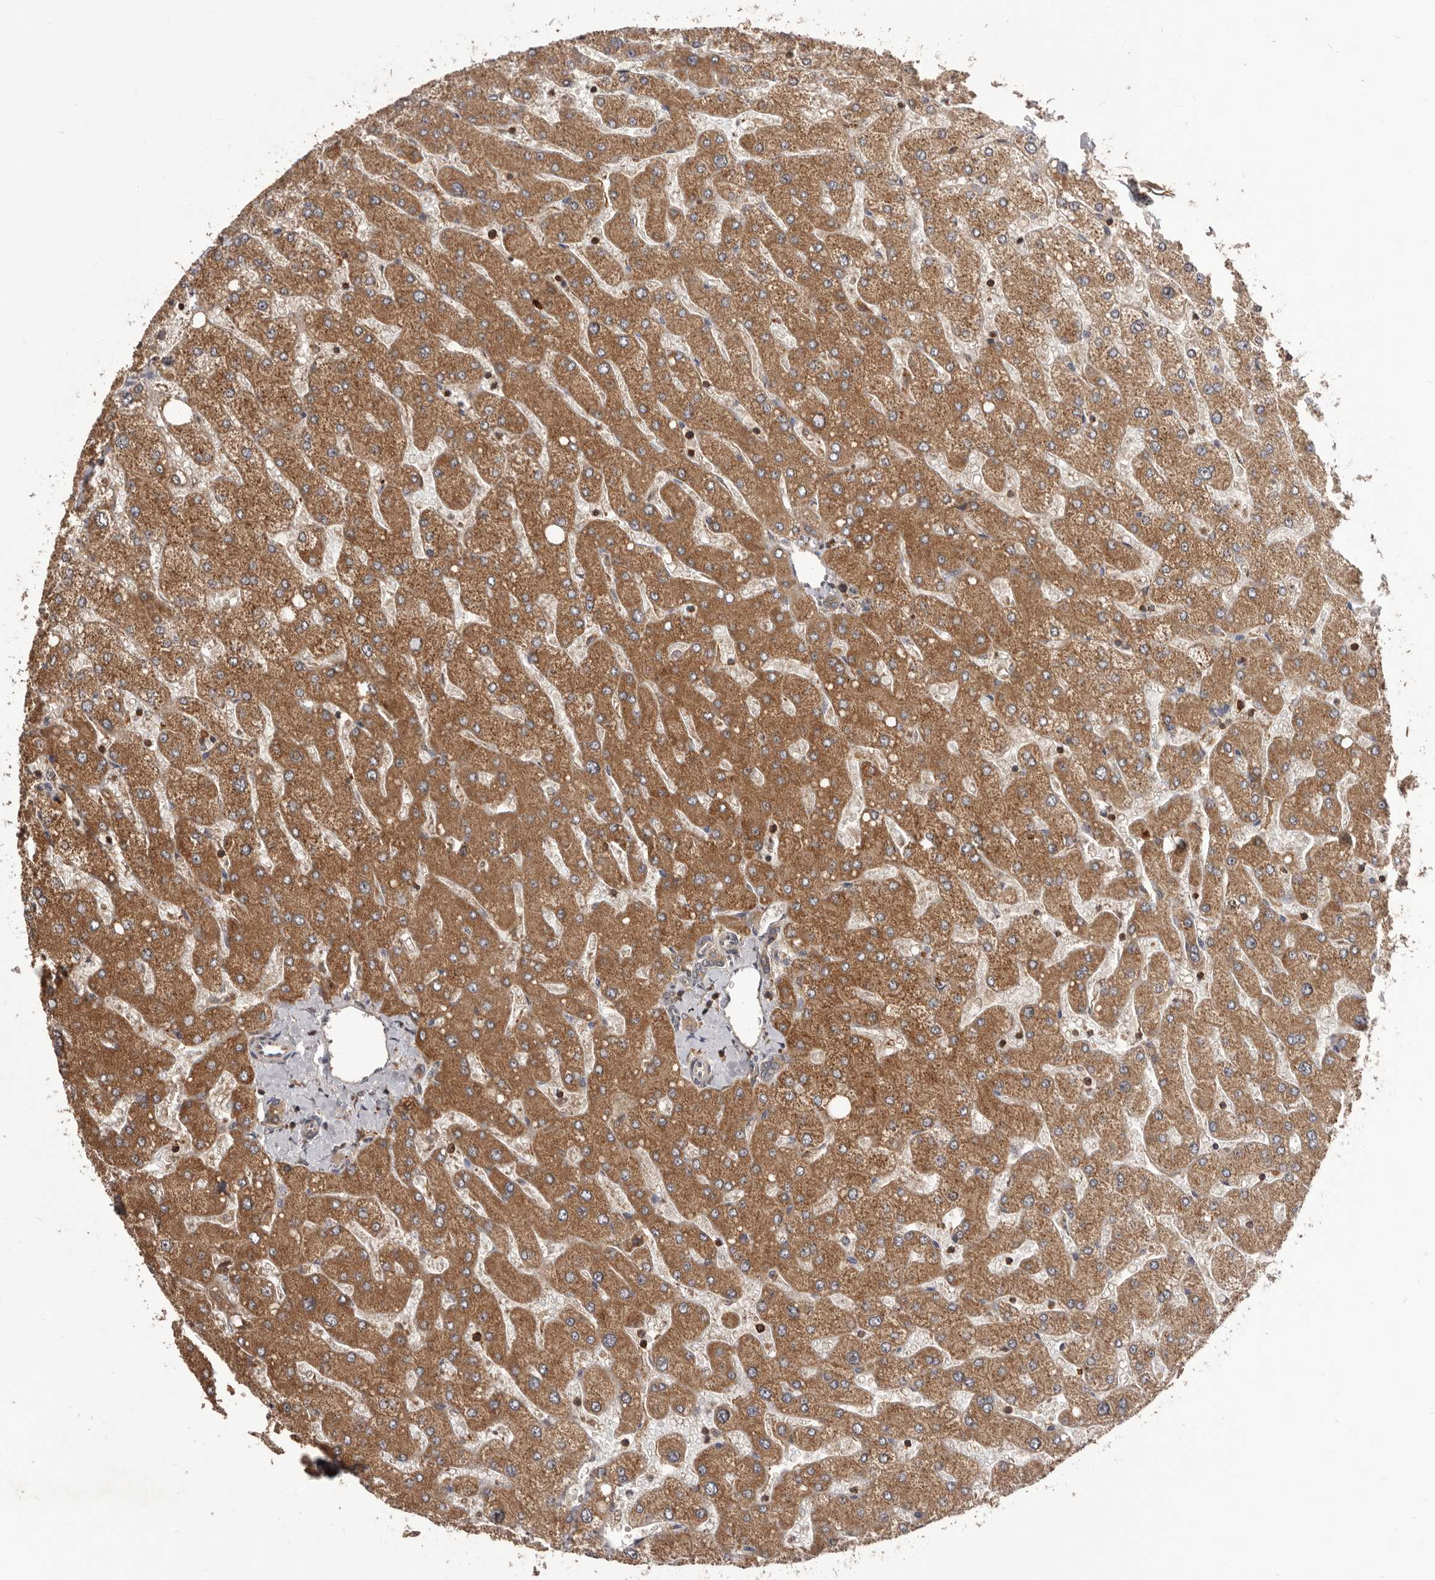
{"staining": {"intensity": "weak", "quantity": ">75%", "location": "cytoplasmic/membranous"}, "tissue": "liver", "cell_type": "Cholangiocytes", "image_type": "normal", "snomed": [{"axis": "morphology", "description": "Normal tissue, NOS"}, {"axis": "topography", "description": "Liver"}], "caption": "This histopathology image exhibits normal liver stained with IHC to label a protein in brown. The cytoplasmic/membranous of cholangiocytes show weak positivity for the protein. Nuclei are counter-stained blue.", "gene": "HBS1L", "patient": {"sex": "male", "age": 55}}